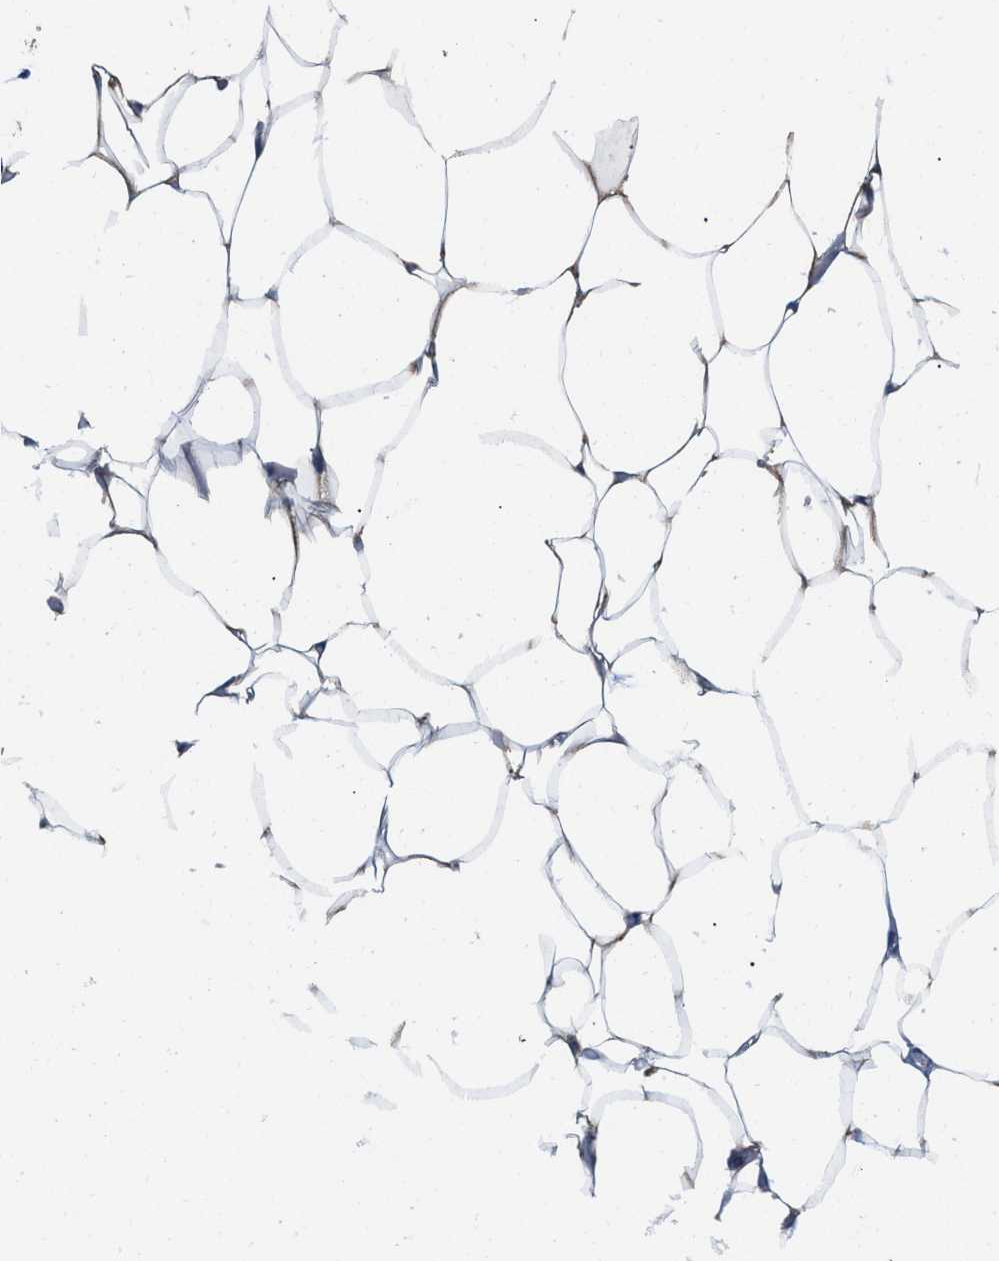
{"staining": {"intensity": "moderate", "quantity": ">75%", "location": "cytoplasmic/membranous"}, "tissue": "adipose tissue", "cell_type": "Adipocytes", "image_type": "normal", "snomed": [{"axis": "morphology", "description": "Normal tissue, NOS"}, {"axis": "topography", "description": "Breast"}, {"axis": "topography", "description": "Adipose tissue"}], "caption": "About >75% of adipocytes in unremarkable human adipose tissue exhibit moderate cytoplasmic/membranous protein positivity as visualized by brown immunohistochemical staining.", "gene": "ERLIN2", "patient": {"sex": "female", "age": 25}}